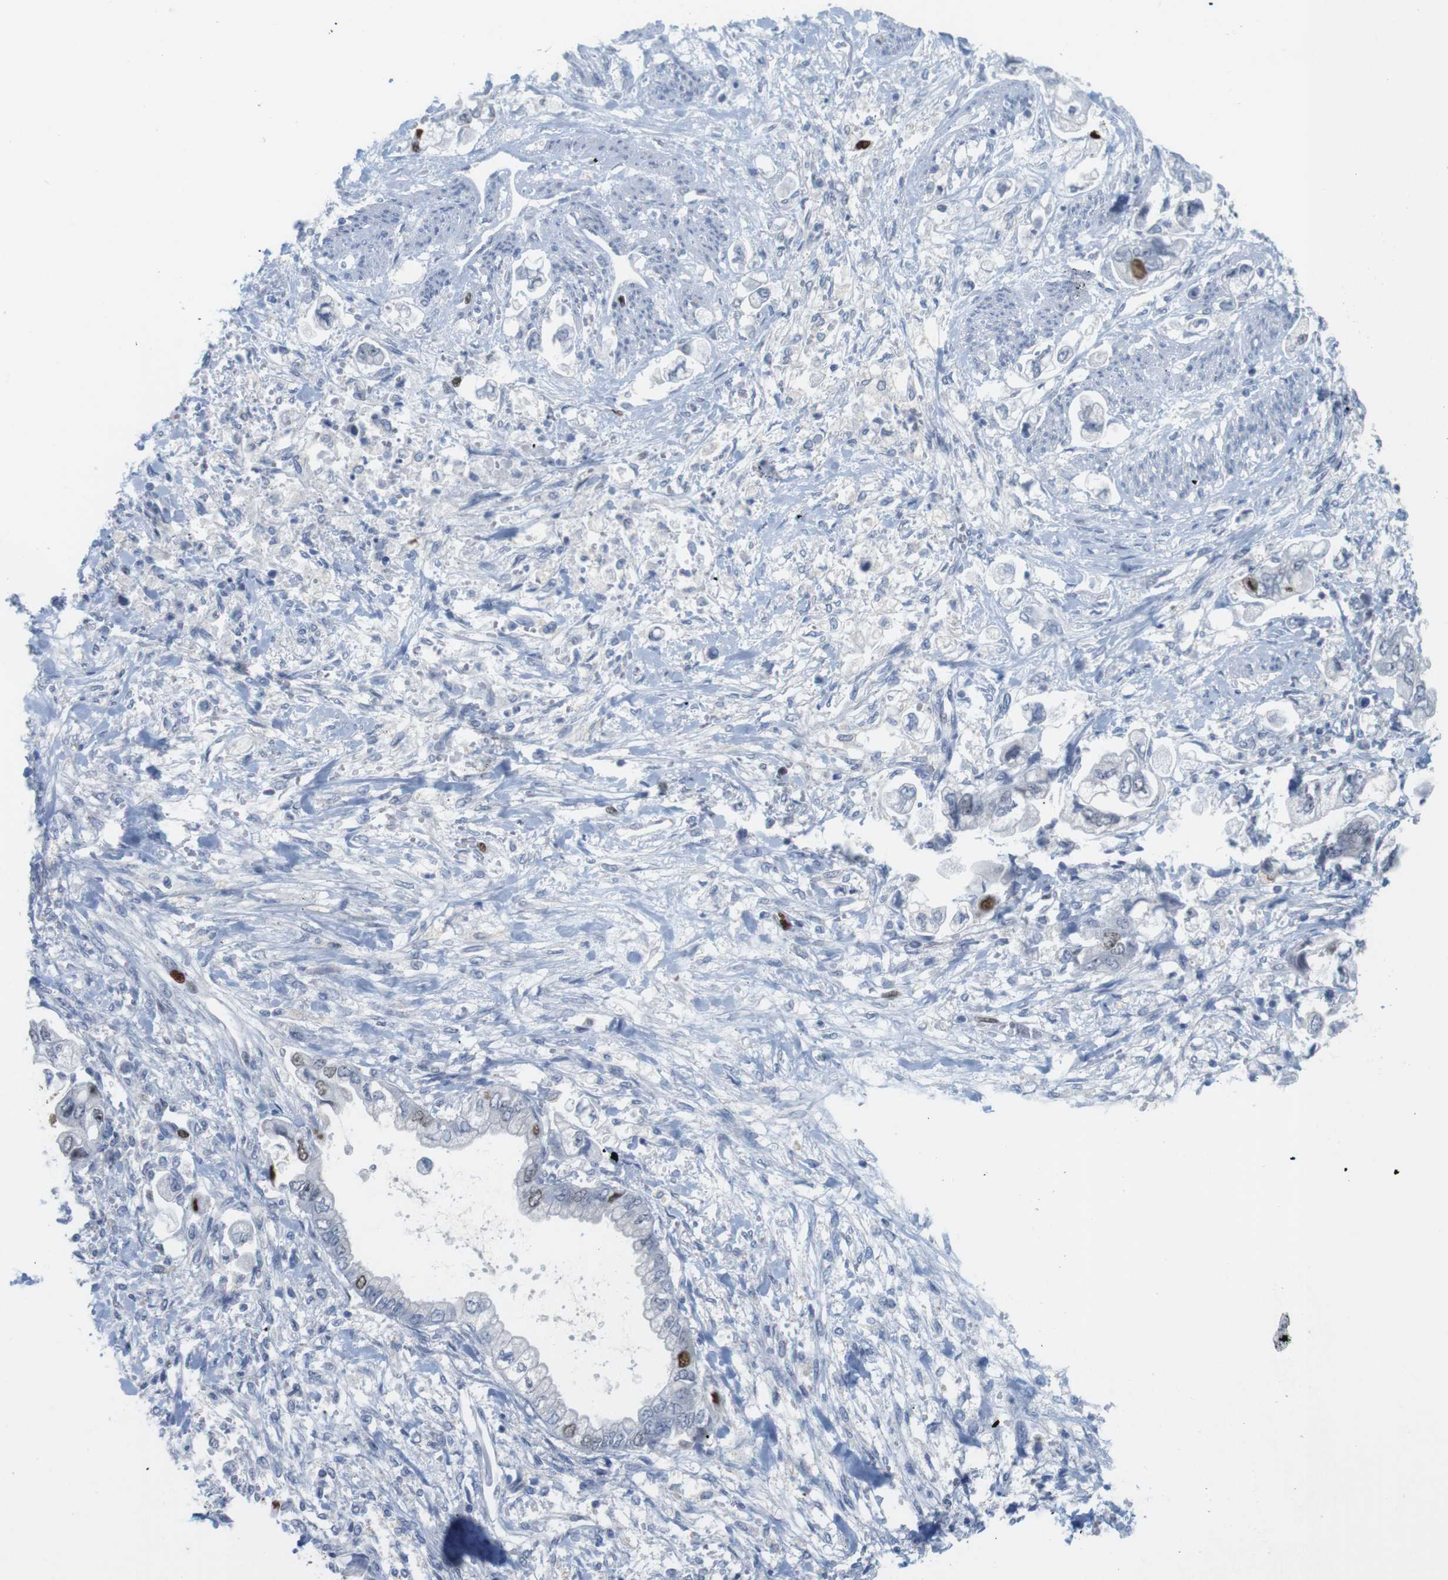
{"staining": {"intensity": "strong", "quantity": "<25%", "location": "nuclear"}, "tissue": "stomach cancer", "cell_type": "Tumor cells", "image_type": "cancer", "snomed": [{"axis": "morphology", "description": "Normal tissue, NOS"}, {"axis": "morphology", "description": "Adenocarcinoma, NOS"}, {"axis": "topography", "description": "Stomach"}], "caption": "A brown stain highlights strong nuclear staining of a protein in human stomach cancer (adenocarcinoma) tumor cells. The staining is performed using DAB (3,3'-diaminobenzidine) brown chromogen to label protein expression. The nuclei are counter-stained blue using hematoxylin.", "gene": "KPNA2", "patient": {"sex": "male", "age": 62}}